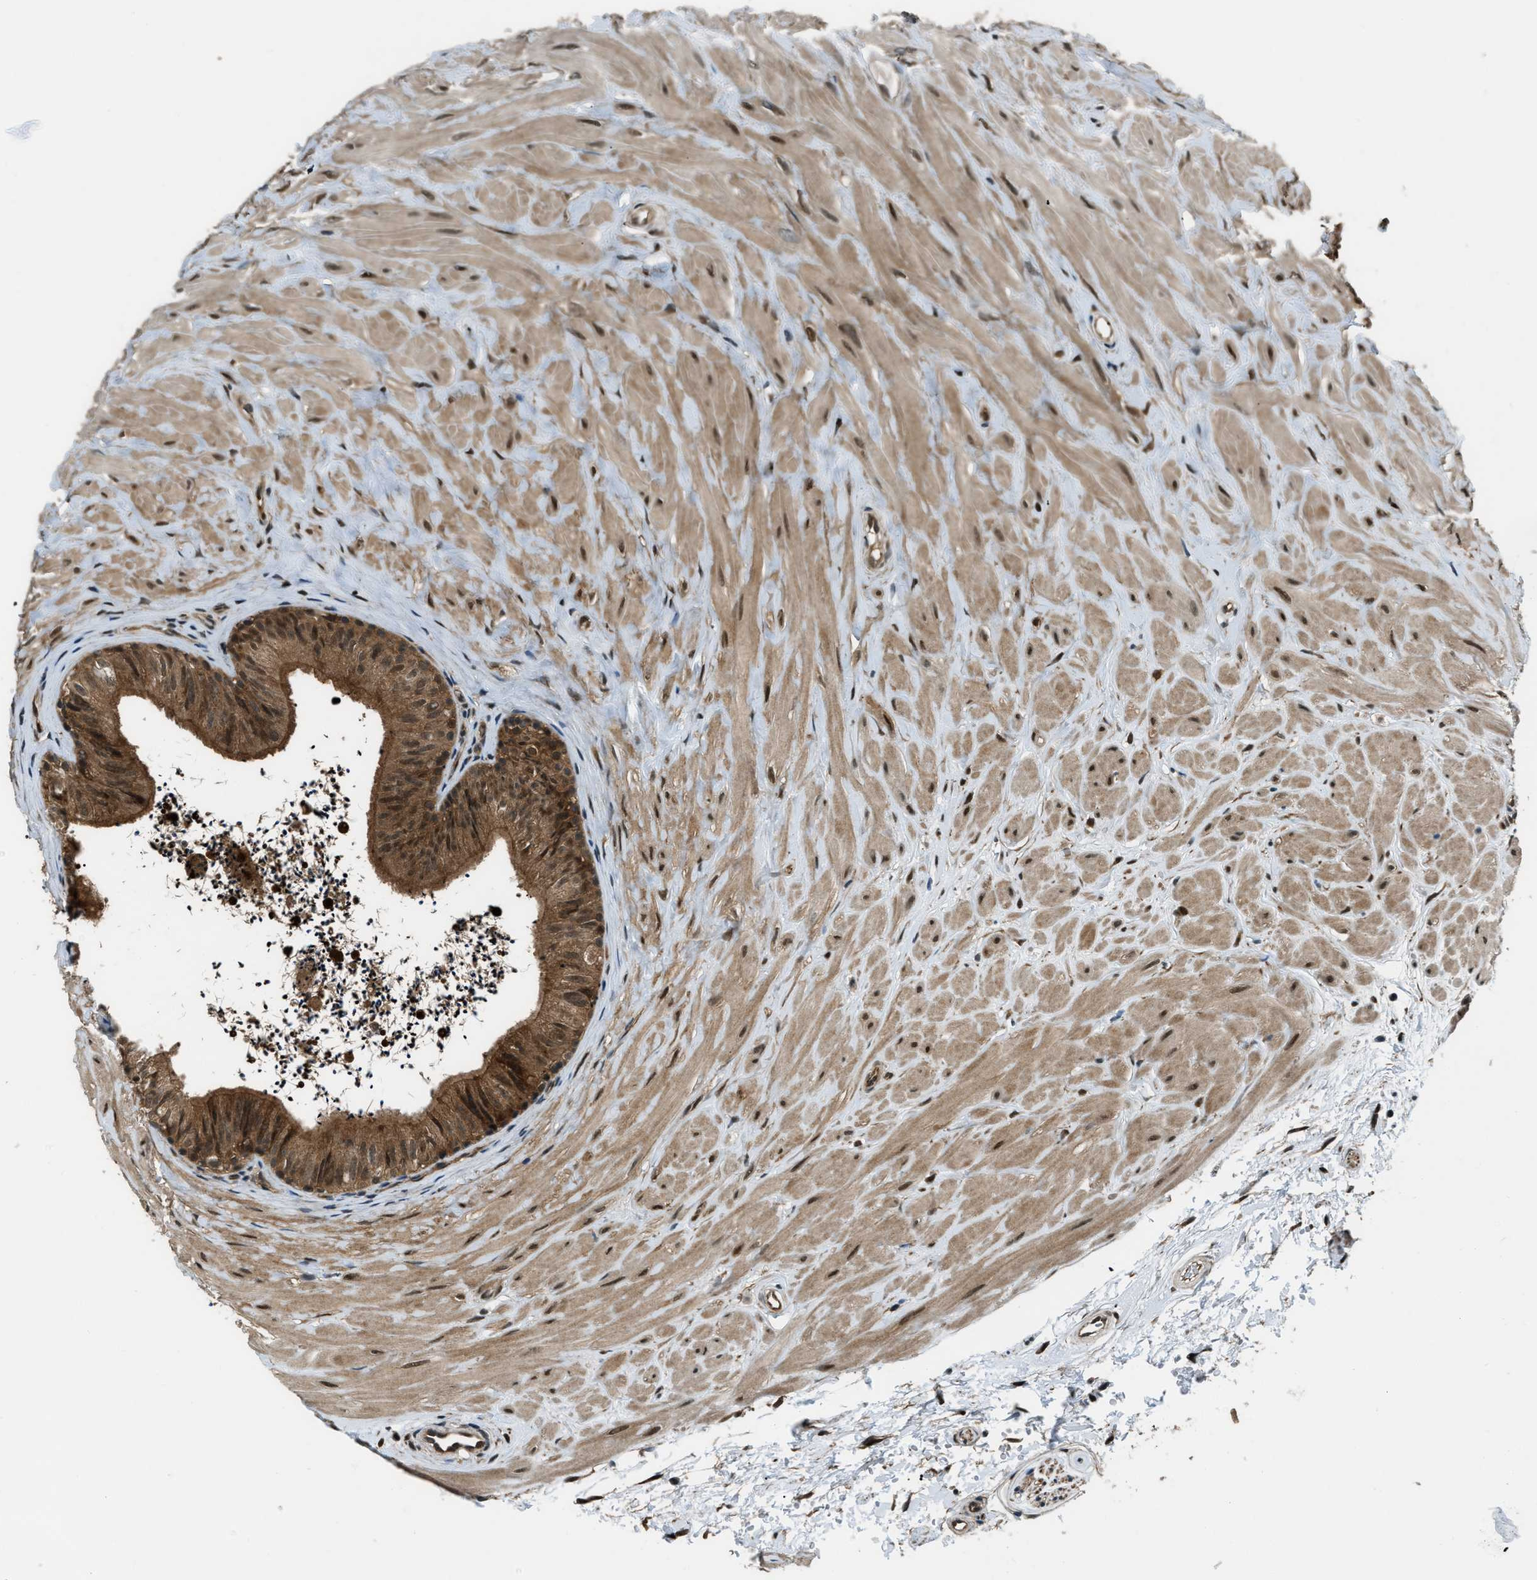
{"staining": {"intensity": "strong", "quantity": ">75%", "location": "cytoplasmic/membranous,nuclear"}, "tissue": "epididymis", "cell_type": "Glandular cells", "image_type": "normal", "snomed": [{"axis": "morphology", "description": "Normal tissue, NOS"}, {"axis": "topography", "description": "Epididymis"}], "caption": "This histopathology image displays immunohistochemistry staining of unremarkable epididymis, with high strong cytoplasmic/membranous,nuclear expression in about >75% of glandular cells.", "gene": "NUDCD3", "patient": {"sex": "male", "age": 56}}